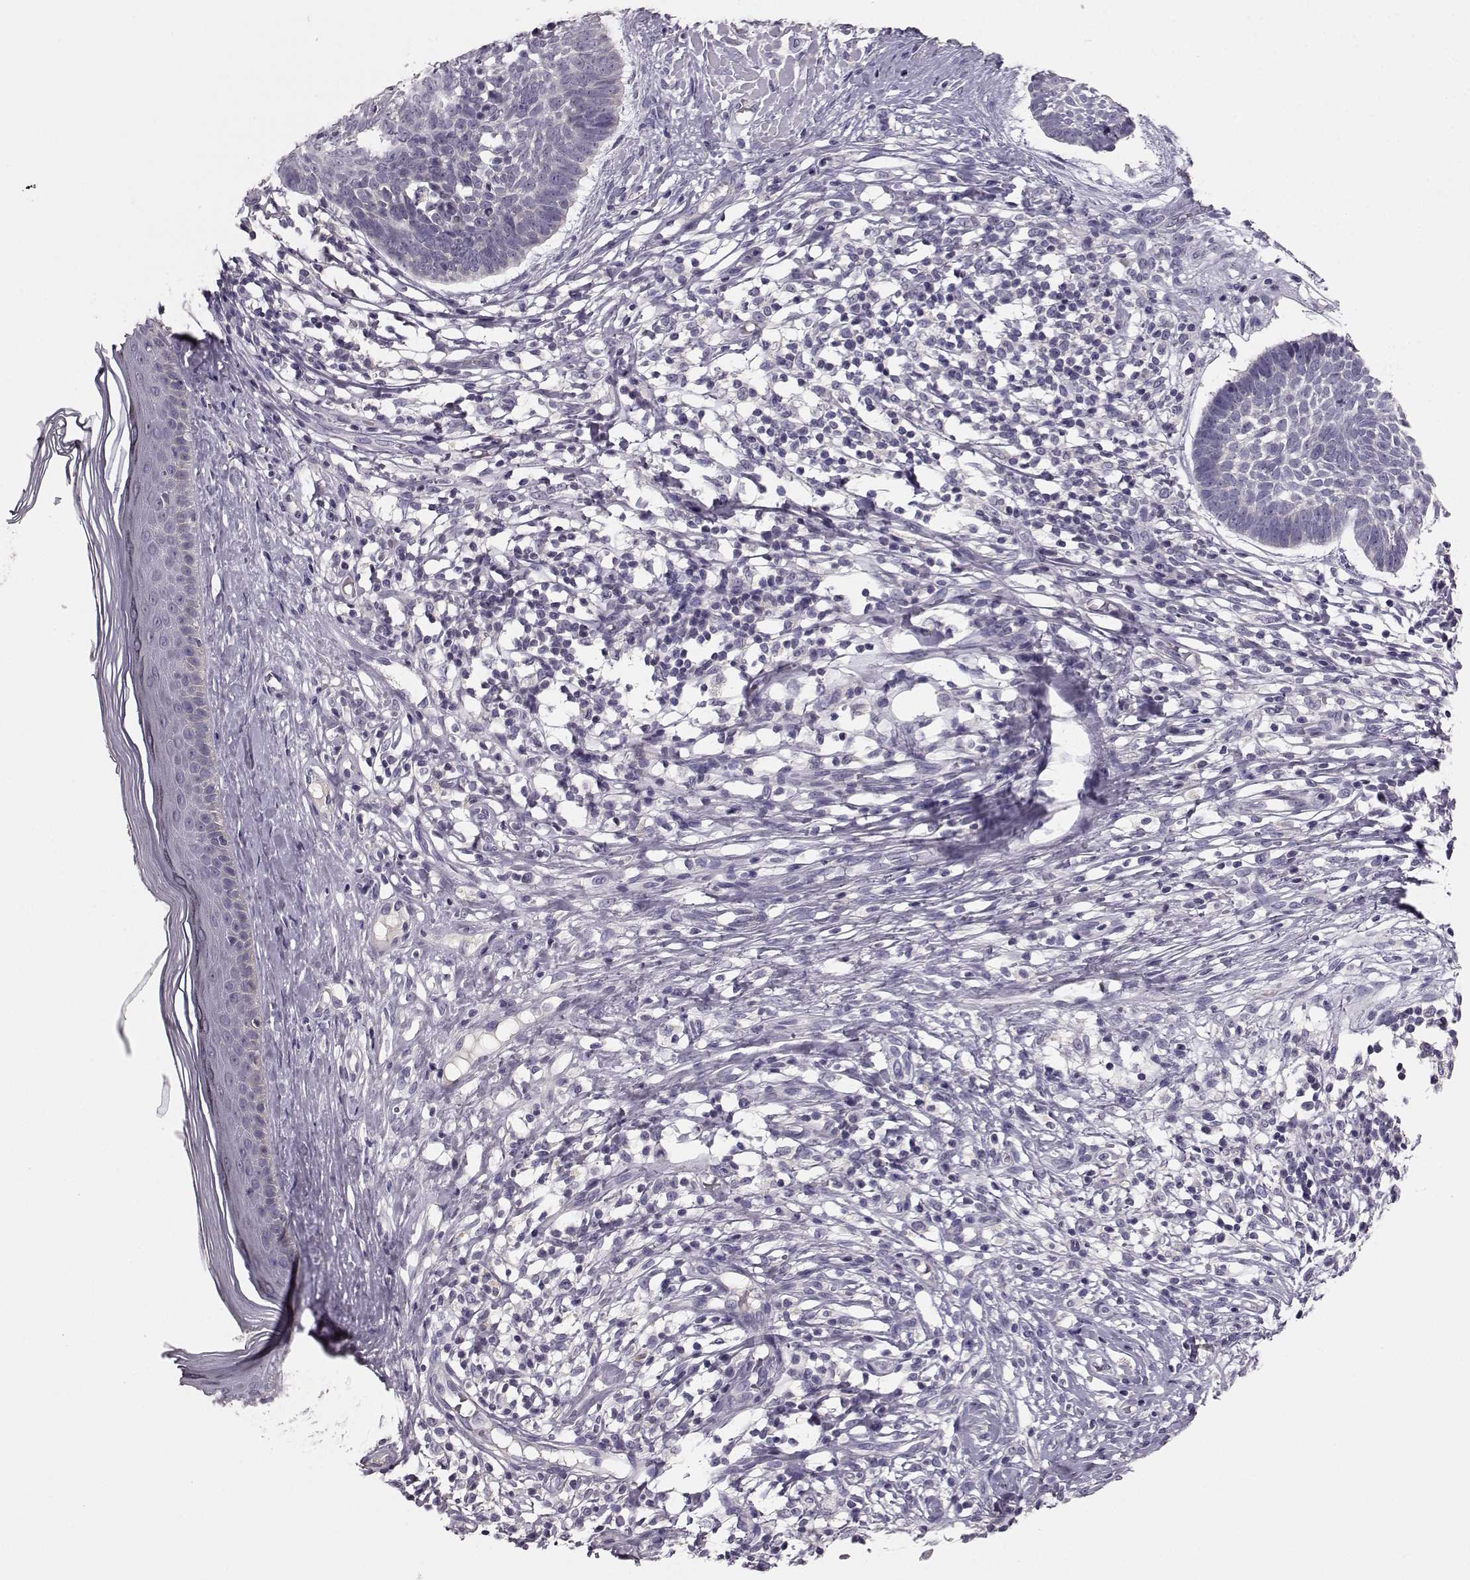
{"staining": {"intensity": "negative", "quantity": "none", "location": "none"}, "tissue": "skin cancer", "cell_type": "Tumor cells", "image_type": "cancer", "snomed": [{"axis": "morphology", "description": "Basal cell carcinoma"}, {"axis": "topography", "description": "Skin"}], "caption": "High power microscopy histopathology image of an immunohistochemistry (IHC) histopathology image of skin basal cell carcinoma, revealing no significant positivity in tumor cells.", "gene": "BFSP2", "patient": {"sex": "male", "age": 85}}